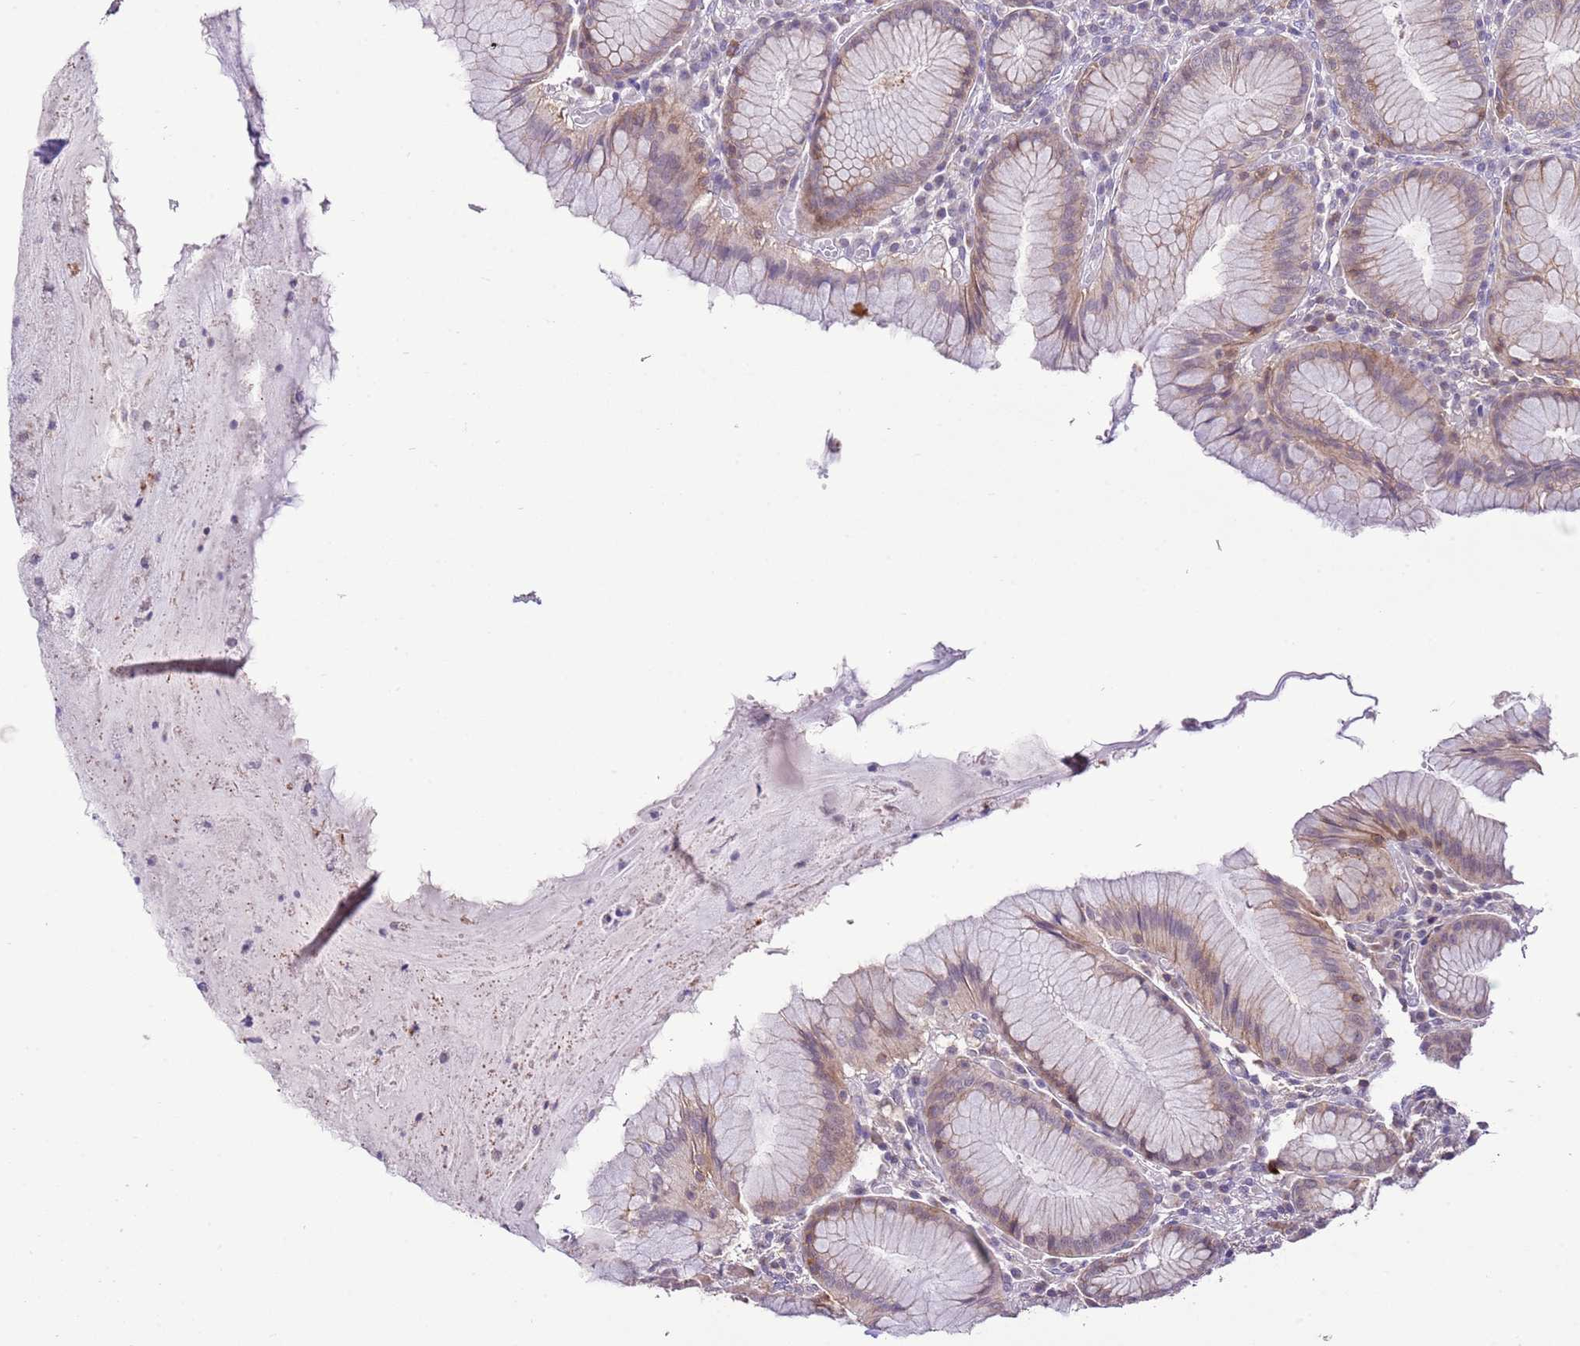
{"staining": {"intensity": "weak", "quantity": ">75%", "location": "cytoplasmic/membranous"}, "tissue": "stomach", "cell_type": "Glandular cells", "image_type": "normal", "snomed": [{"axis": "morphology", "description": "Normal tissue, NOS"}, {"axis": "topography", "description": "Stomach"}], "caption": "Immunohistochemistry (IHC) of benign human stomach displays low levels of weak cytoplasmic/membranous expression in approximately >75% of glandular cells.", "gene": "EFHD1", "patient": {"sex": "male", "age": 55}}